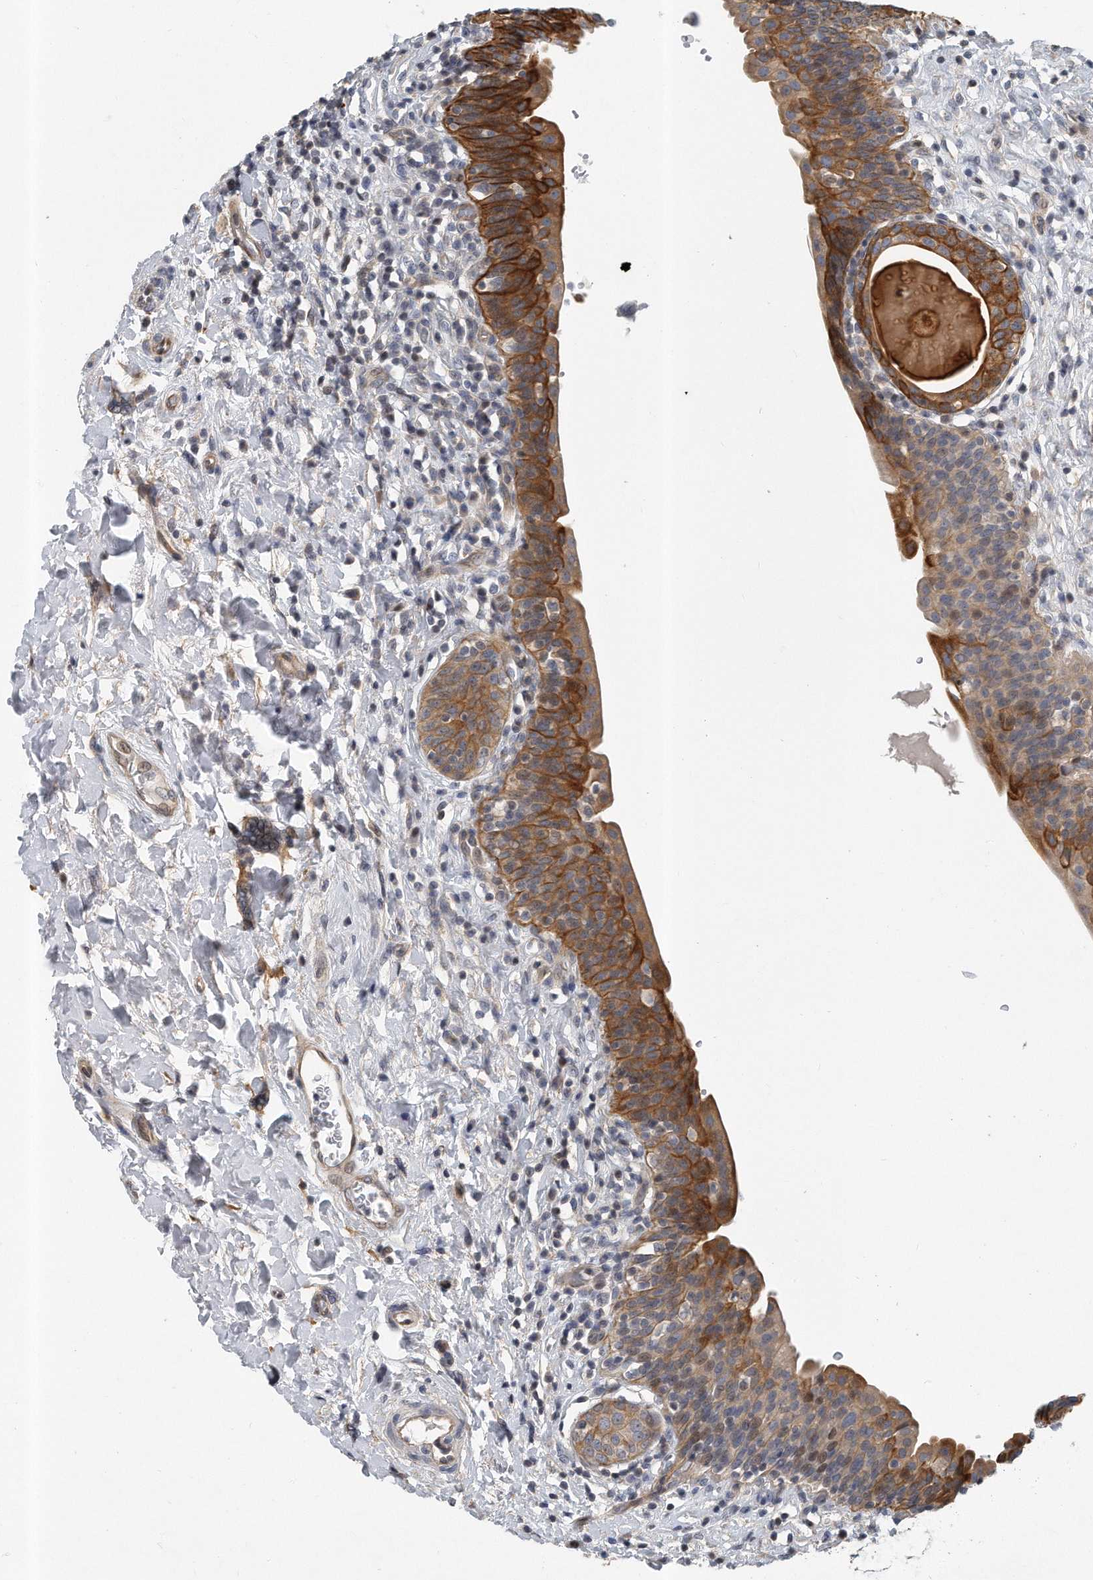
{"staining": {"intensity": "strong", "quantity": "25%-75%", "location": "cytoplasmic/membranous"}, "tissue": "urinary bladder", "cell_type": "Urothelial cells", "image_type": "normal", "snomed": [{"axis": "morphology", "description": "Normal tissue, NOS"}, {"axis": "topography", "description": "Urinary bladder"}], "caption": "An immunohistochemistry (IHC) photomicrograph of benign tissue is shown. Protein staining in brown labels strong cytoplasmic/membranous positivity in urinary bladder within urothelial cells.", "gene": "PCDH8", "patient": {"sex": "male", "age": 83}}